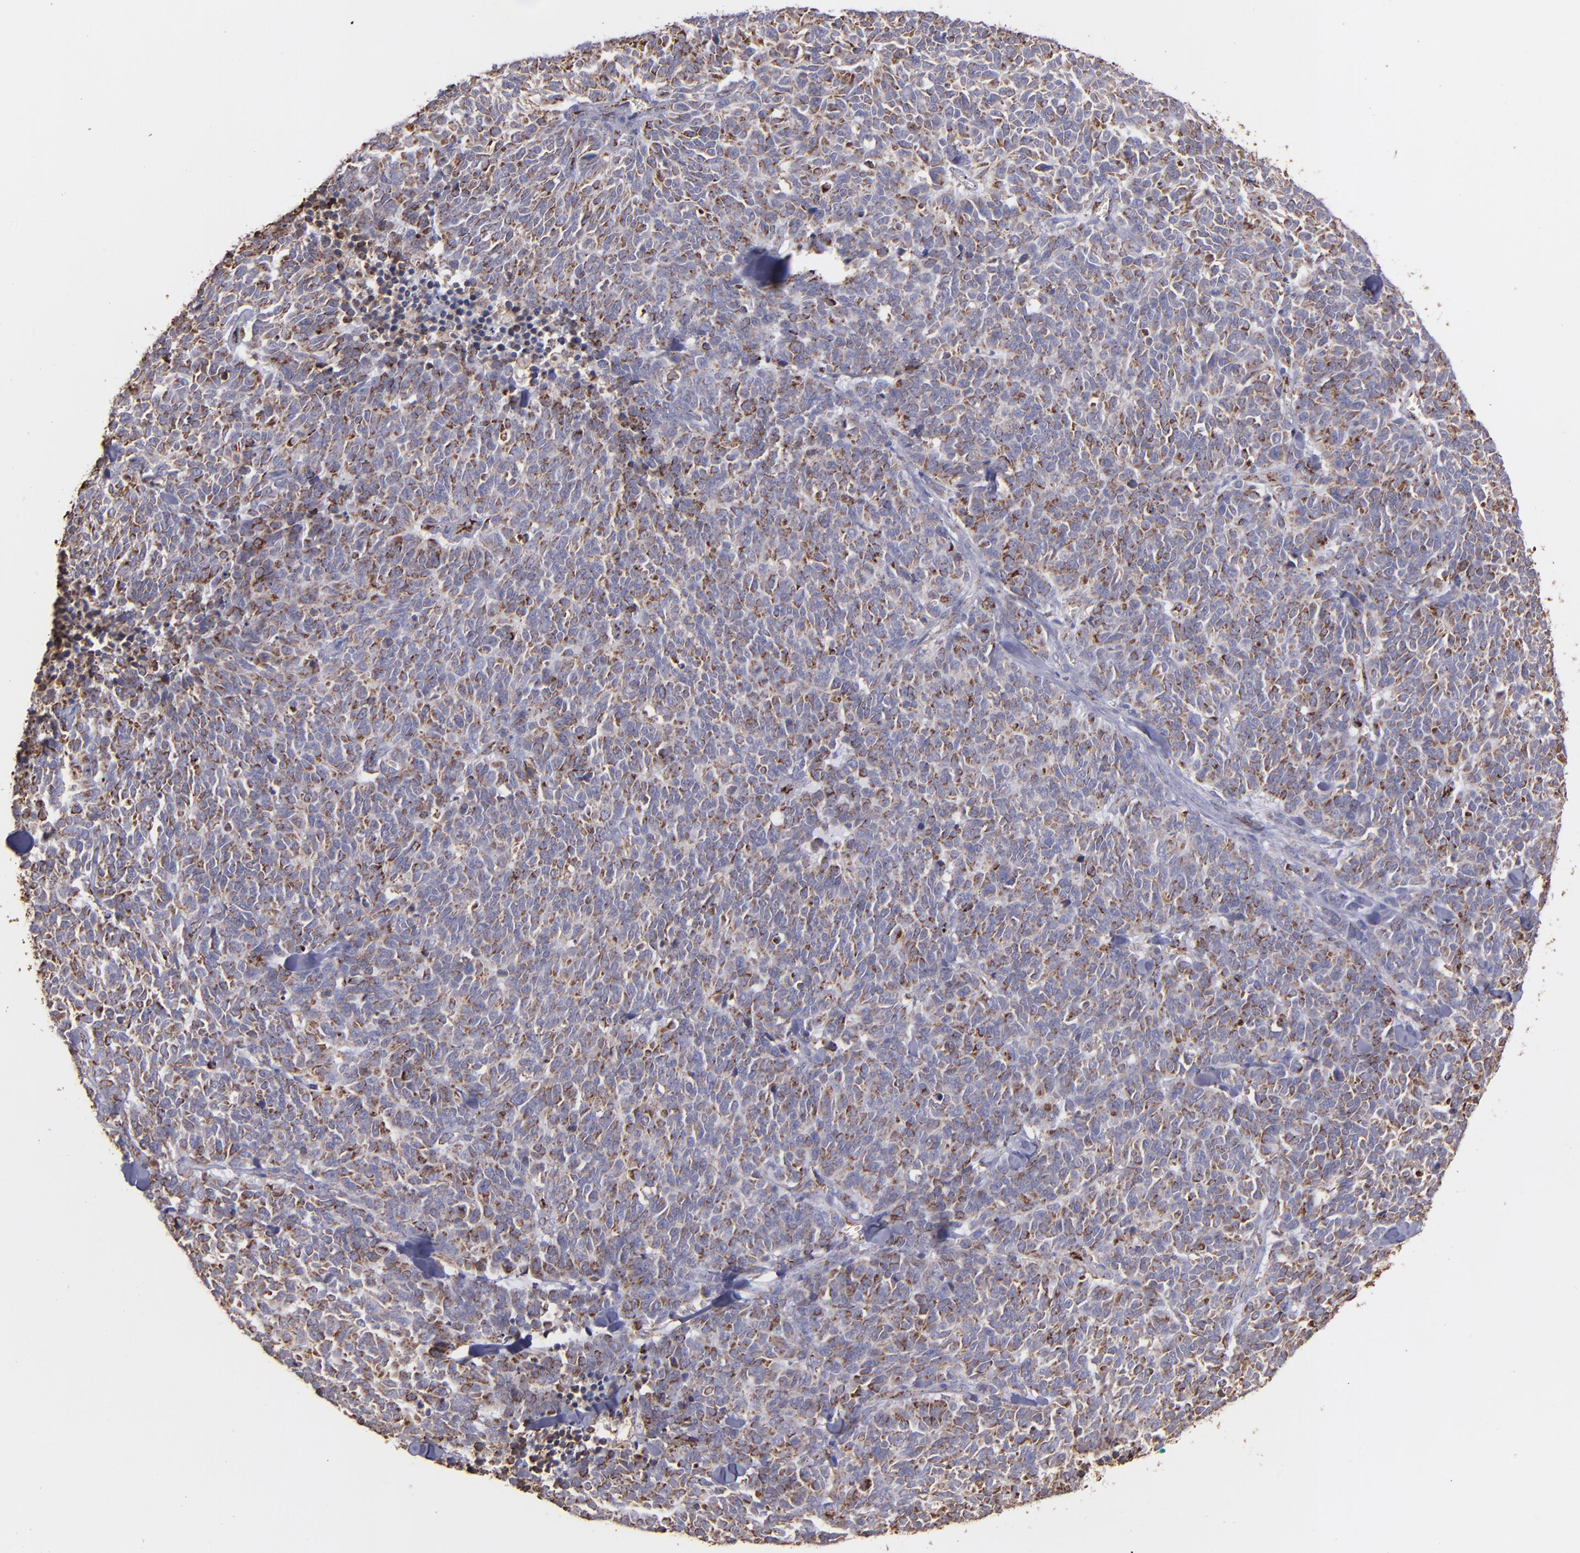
{"staining": {"intensity": "weak", "quantity": "25%-75%", "location": "cytoplasmic/membranous"}, "tissue": "lung cancer", "cell_type": "Tumor cells", "image_type": "cancer", "snomed": [{"axis": "morphology", "description": "Neoplasm, malignant, NOS"}, {"axis": "topography", "description": "Lung"}], "caption": "The image demonstrates a brown stain indicating the presence of a protein in the cytoplasmic/membranous of tumor cells in lung cancer.", "gene": "MAOB", "patient": {"sex": "female", "age": 58}}